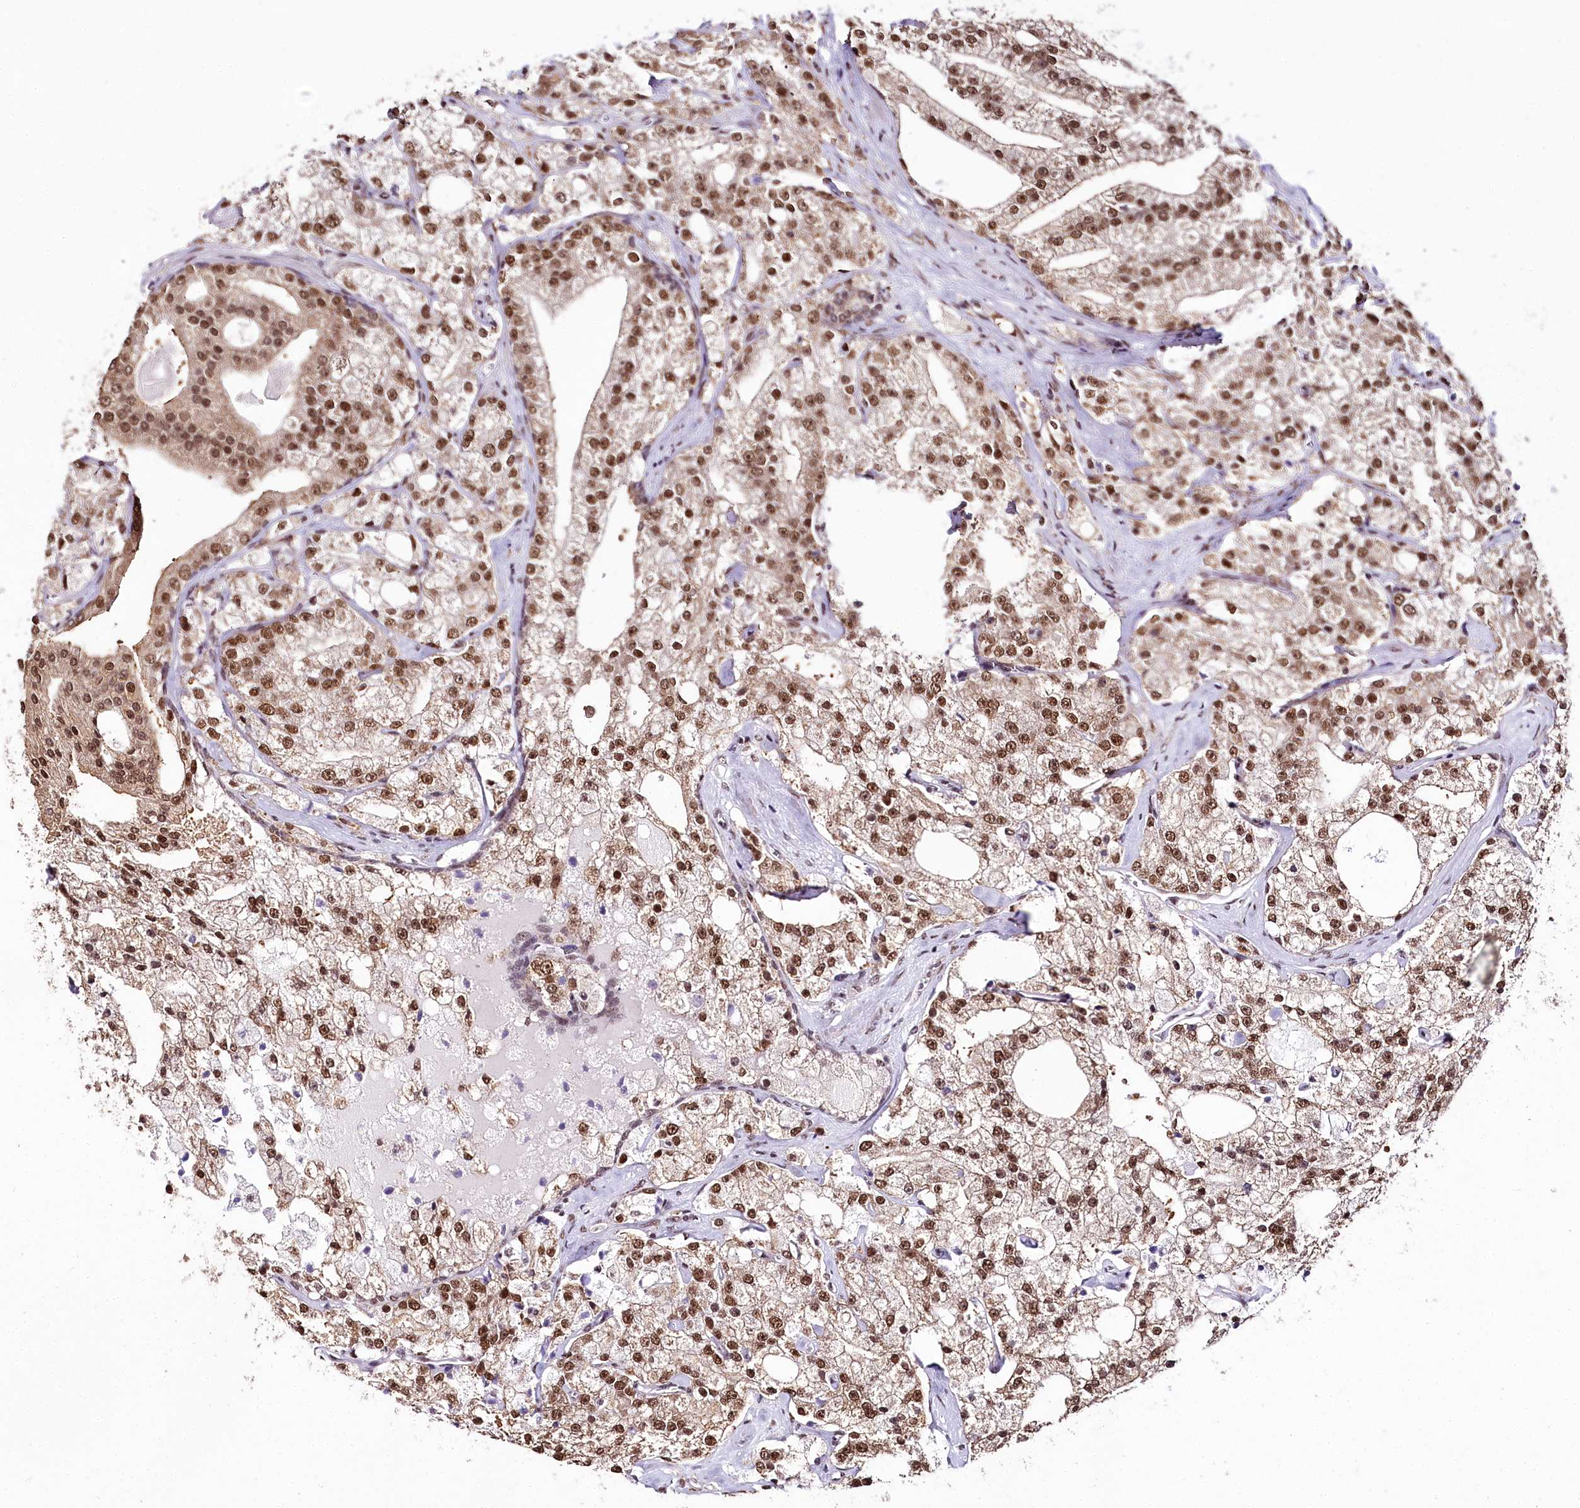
{"staining": {"intensity": "strong", "quantity": ">75%", "location": "cytoplasmic/membranous,nuclear"}, "tissue": "prostate cancer", "cell_type": "Tumor cells", "image_type": "cancer", "snomed": [{"axis": "morphology", "description": "Adenocarcinoma, High grade"}, {"axis": "topography", "description": "Prostate"}], "caption": "Tumor cells display high levels of strong cytoplasmic/membranous and nuclear expression in approximately >75% of cells in human prostate high-grade adenocarcinoma.", "gene": "SMARCE1", "patient": {"sex": "male", "age": 64}}